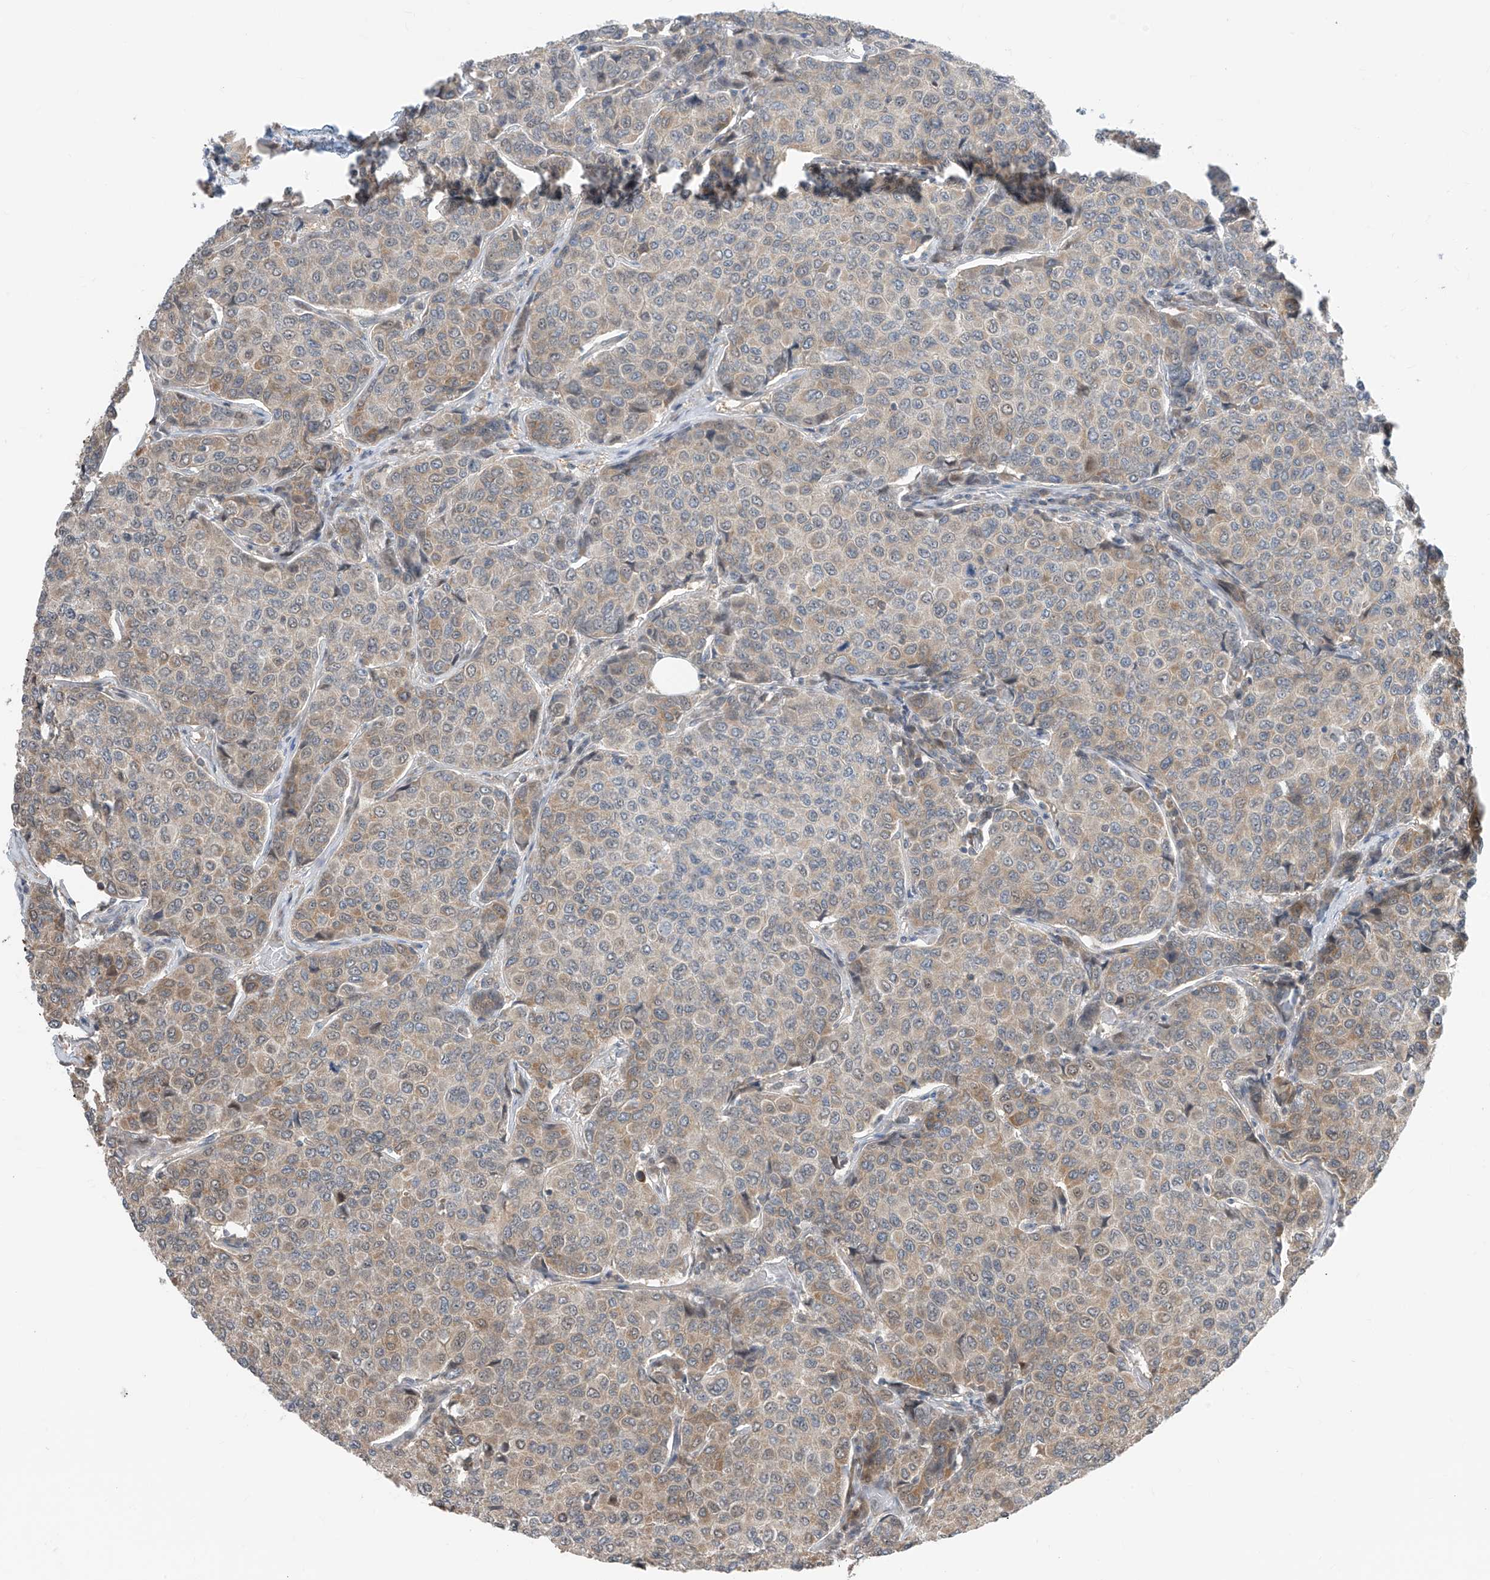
{"staining": {"intensity": "weak", "quantity": ">75%", "location": "cytoplasmic/membranous"}, "tissue": "breast cancer", "cell_type": "Tumor cells", "image_type": "cancer", "snomed": [{"axis": "morphology", "description": "Duct carcinoma"}, {"axis": "topography", "description": "Breast"}], "caption": "Human breast invasive ductal carcinoma stained for a protein (brown) displays weak cytoplasmic/membranous positive expression in approximately >75% of tumor cells.", "gene": "TTC38", "patient": {"sex": "female", "age": 55}}